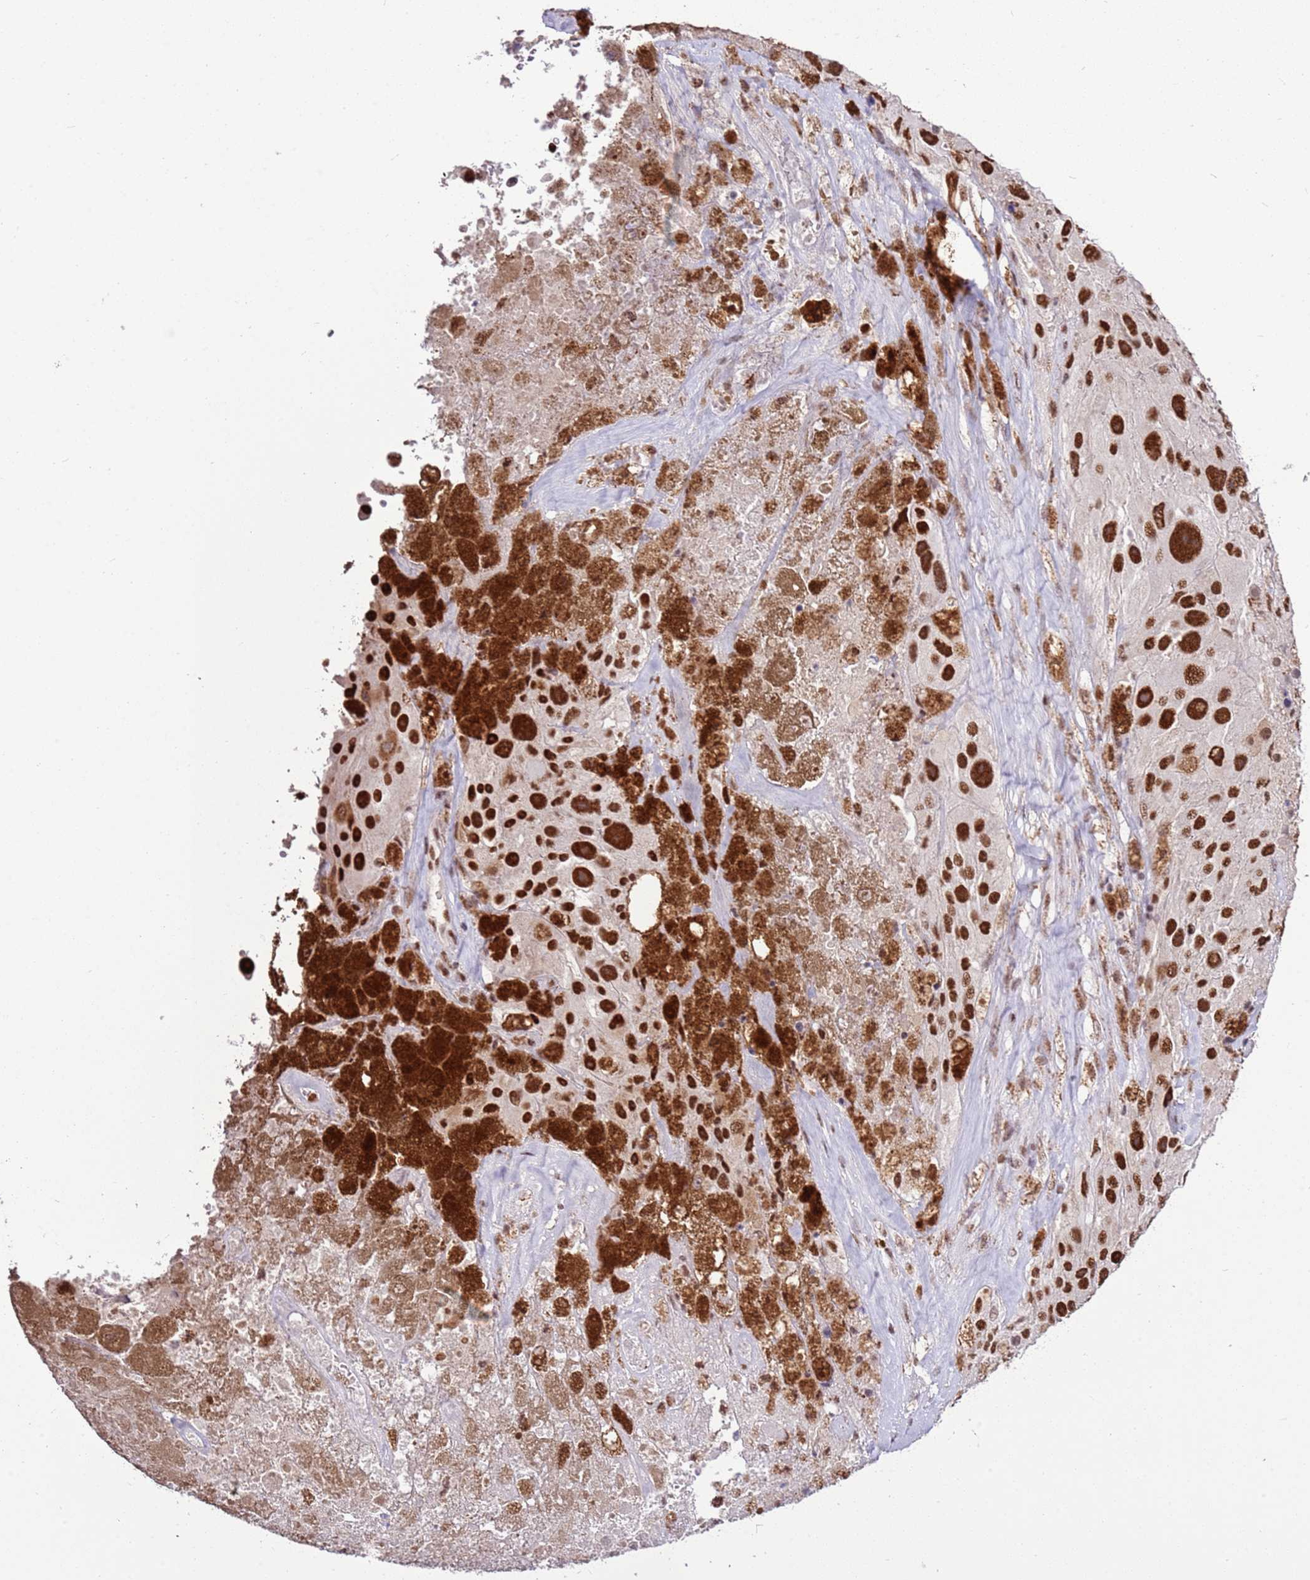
{"staining": {"intensity": "strong", "quantity": ">75%", "location": "nuclear"}, "tissue": "melanoma", "cell_type": "Tumor cells", "image_type": "cancer", "snomed": [{"axis": "morphology", "description": "Malignant melanoma, Metastatic site"}, {"axis": "topography", "description": "Lymph node"}], "caption": "IHC image of neoplastic tissue: melanoma stained using immunohistochemistry demonstrates high levels of strong protein expression localized specifically in the nuclear of tumor cells, appearing as a nuclear brown color.", "gene": "AKAP8L", "patient": {"sex": "male", "age": 62}}